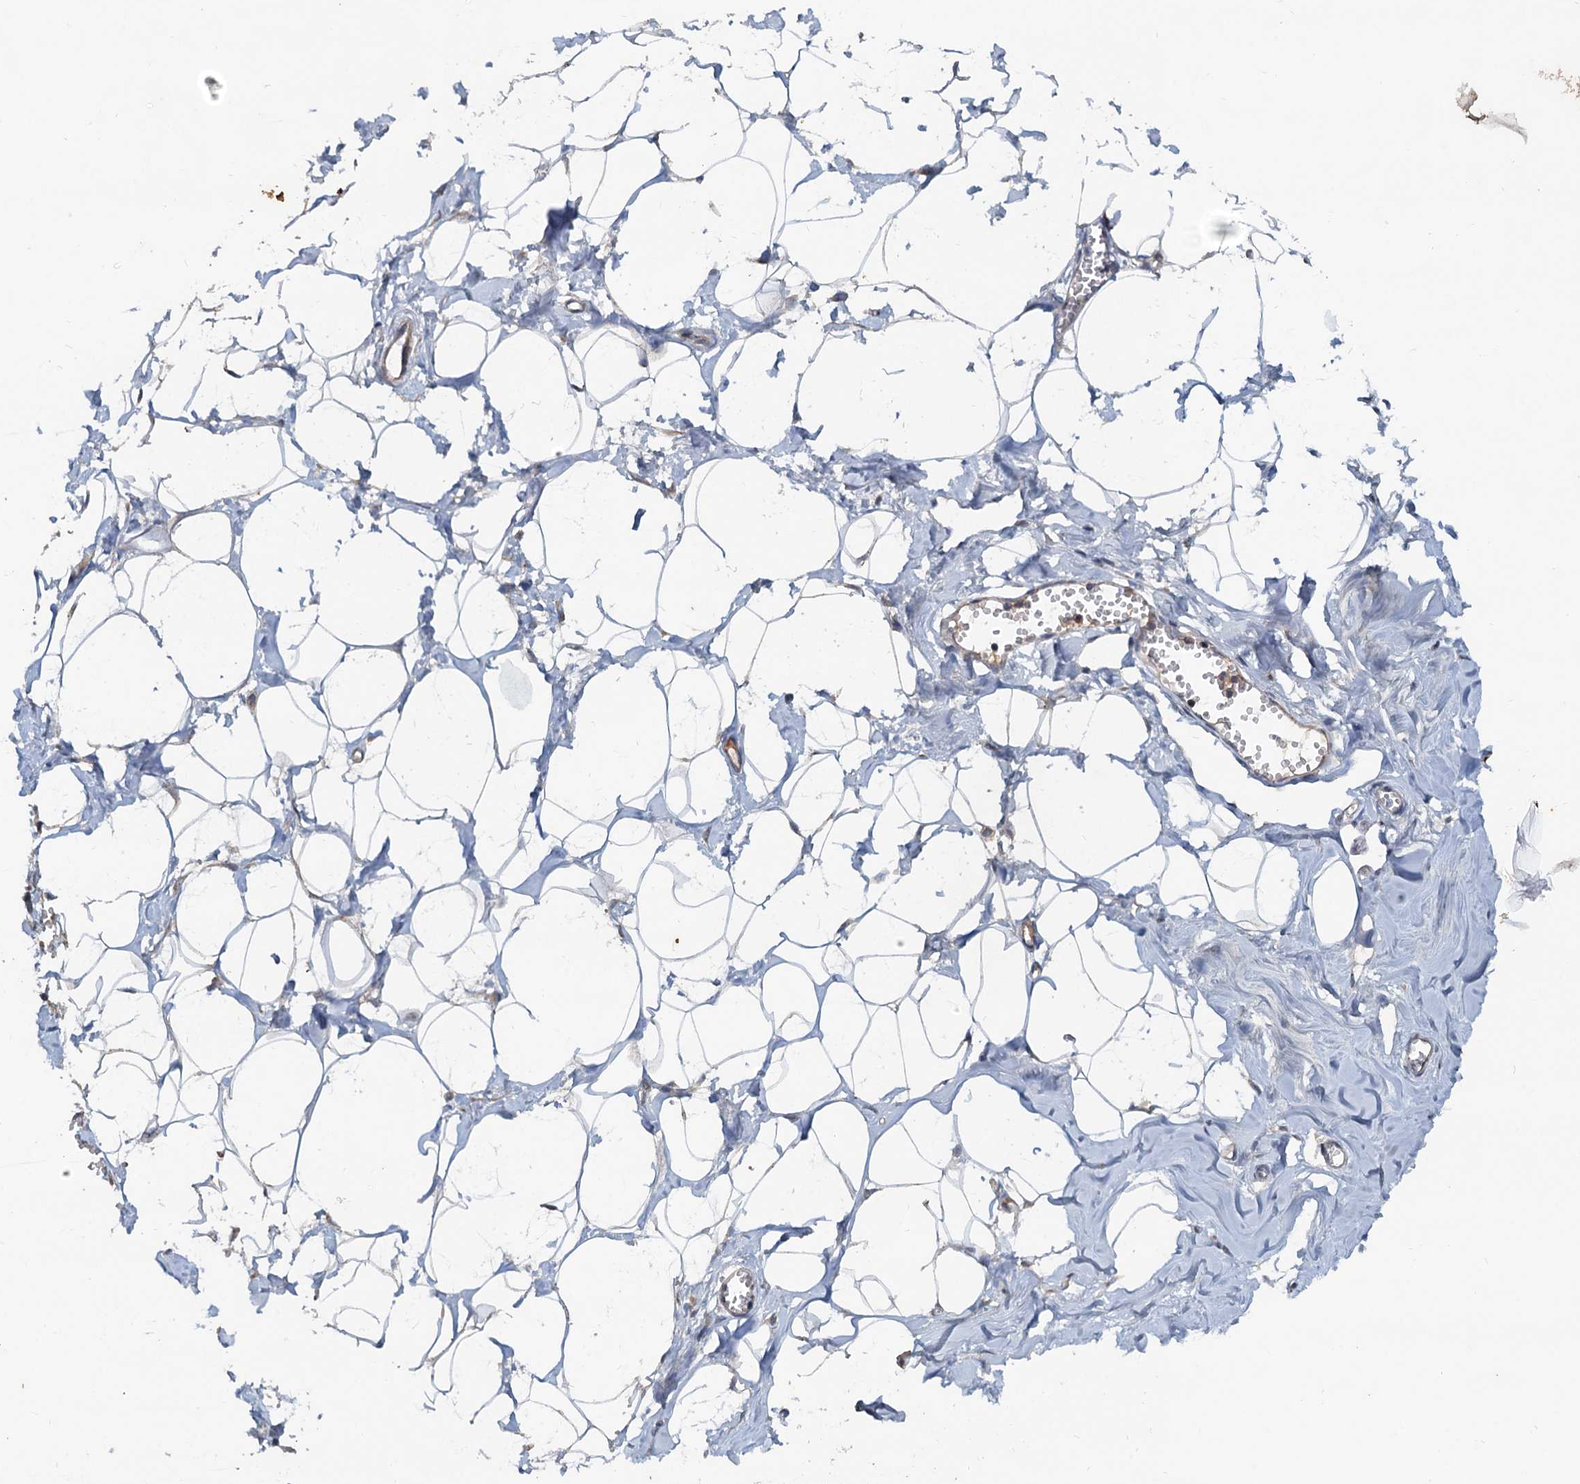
{"staining": {"intensity": "negative", "quantity": "none", "location": "none"}, "tissue": "breast", "cell_type": "Adipocytes", "image_type": "normal", "snomed": [{"axis": "morphology", "description": "Normal tissue, NOS"}, {"axis": "topography", "description": "Breast"}], "caption": "Photomicrograph shows no significant protein expression in adipocytes of unremarkable breast. (Stains: DAB (3,3'-diaminobenzidine) immunohistochemistry (IHC) with hematoxylin counter stain, Microscopy: brightfield microscopy at high magnification).", "gene": "CEP68", "patient": {"sex": "female", "age": 27}}